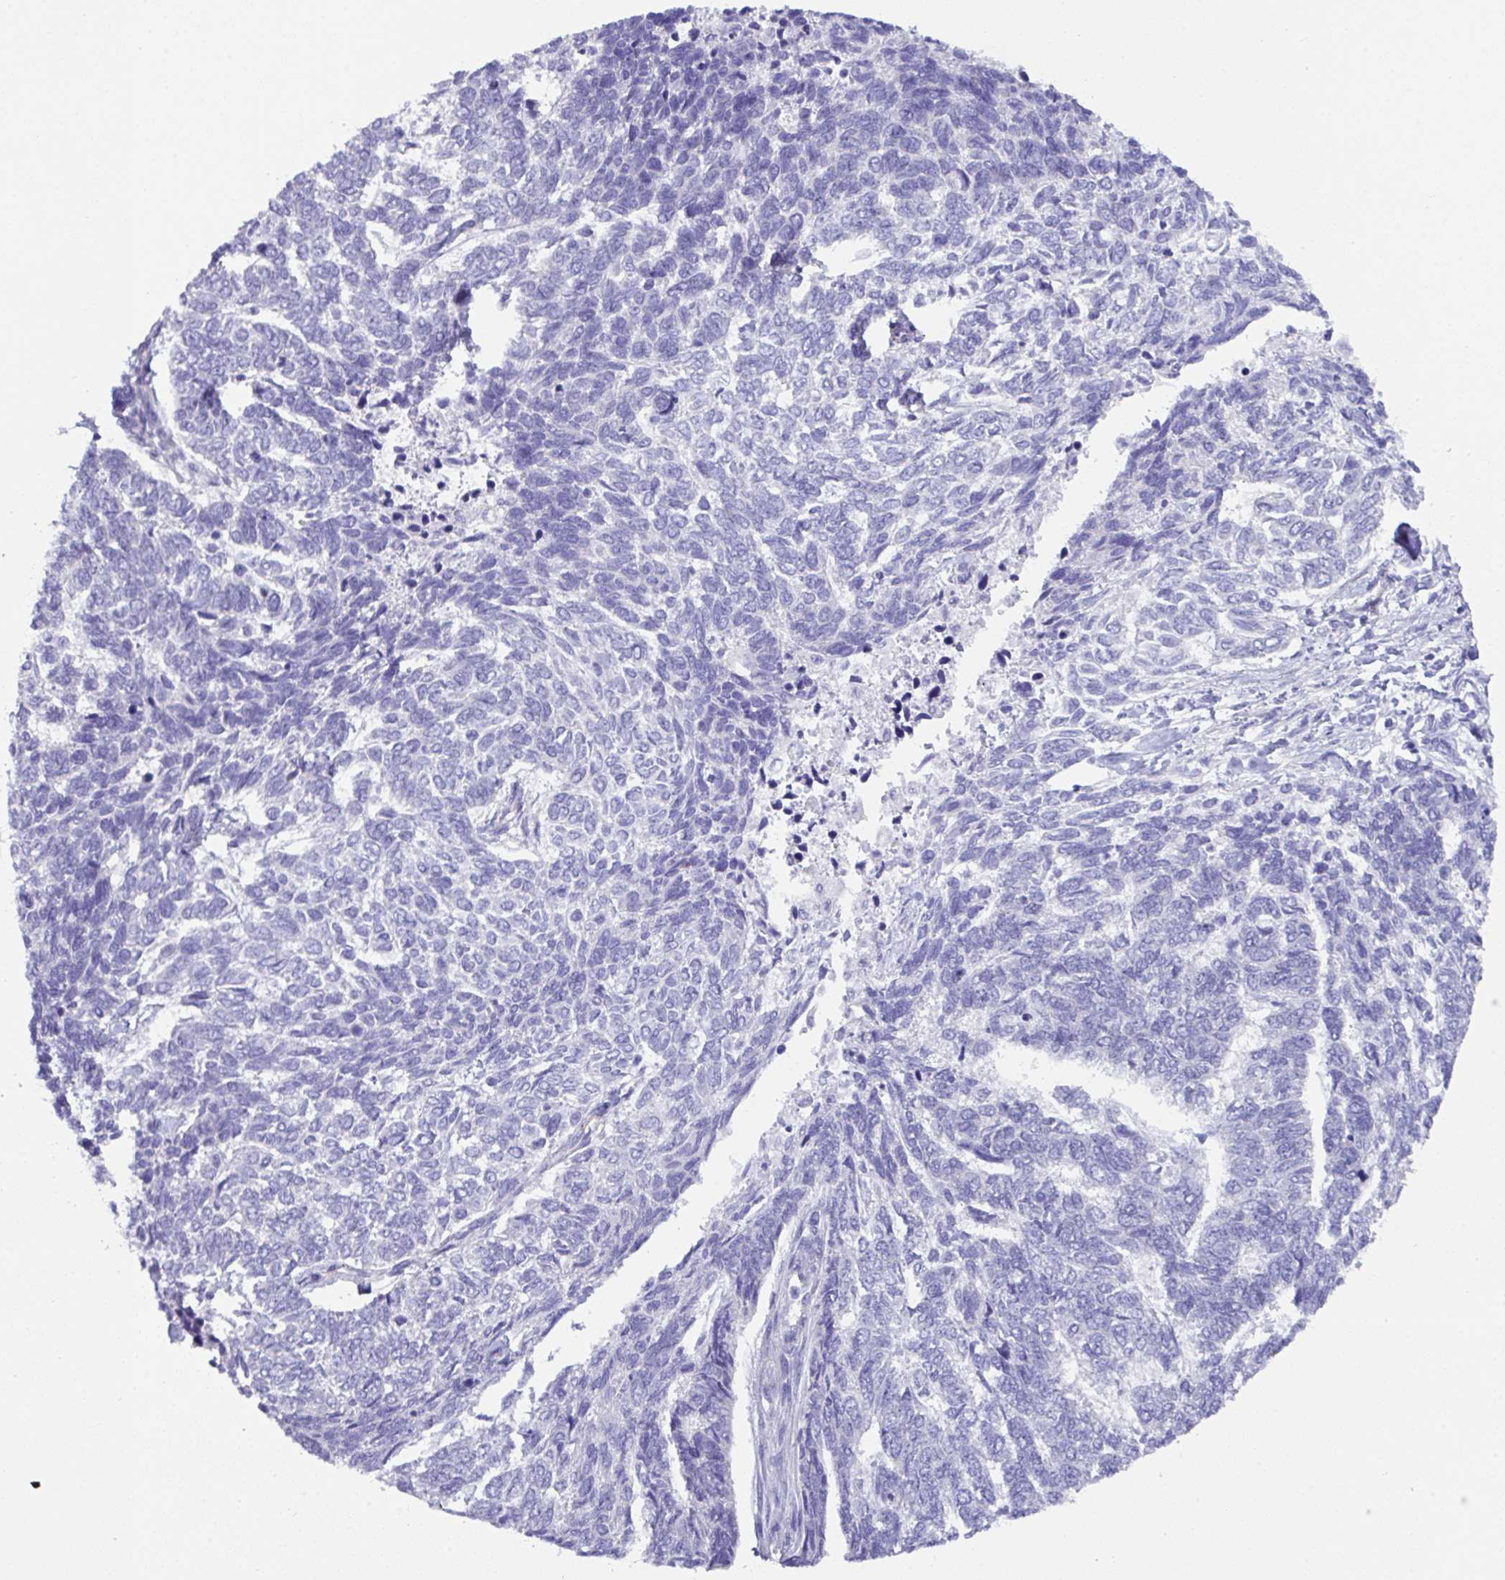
{"staining": {"intensity": "negative", "quantity": "none", "location": "none"}, "tissue": "skin cancer", "cell_type": "Tumor cells", "image_type": "cancer", "snomed": [{"axis": "morphology", "description": "Basal cell carcinoma"}, {"axis": "topography", "description": "Skin"}], "caption": "Immunohistochemistry (IHC) of human skin cancer (basal cell carcinoma) displays no positivity in tumor cells. Brightfield microscopy of immunohistochemistry (IHC) stained with DAB (brown) and hematoxylin (blue), captured at high magnification.", "gene": "MED11", "patient": {"sex": "female", "age": 65}}